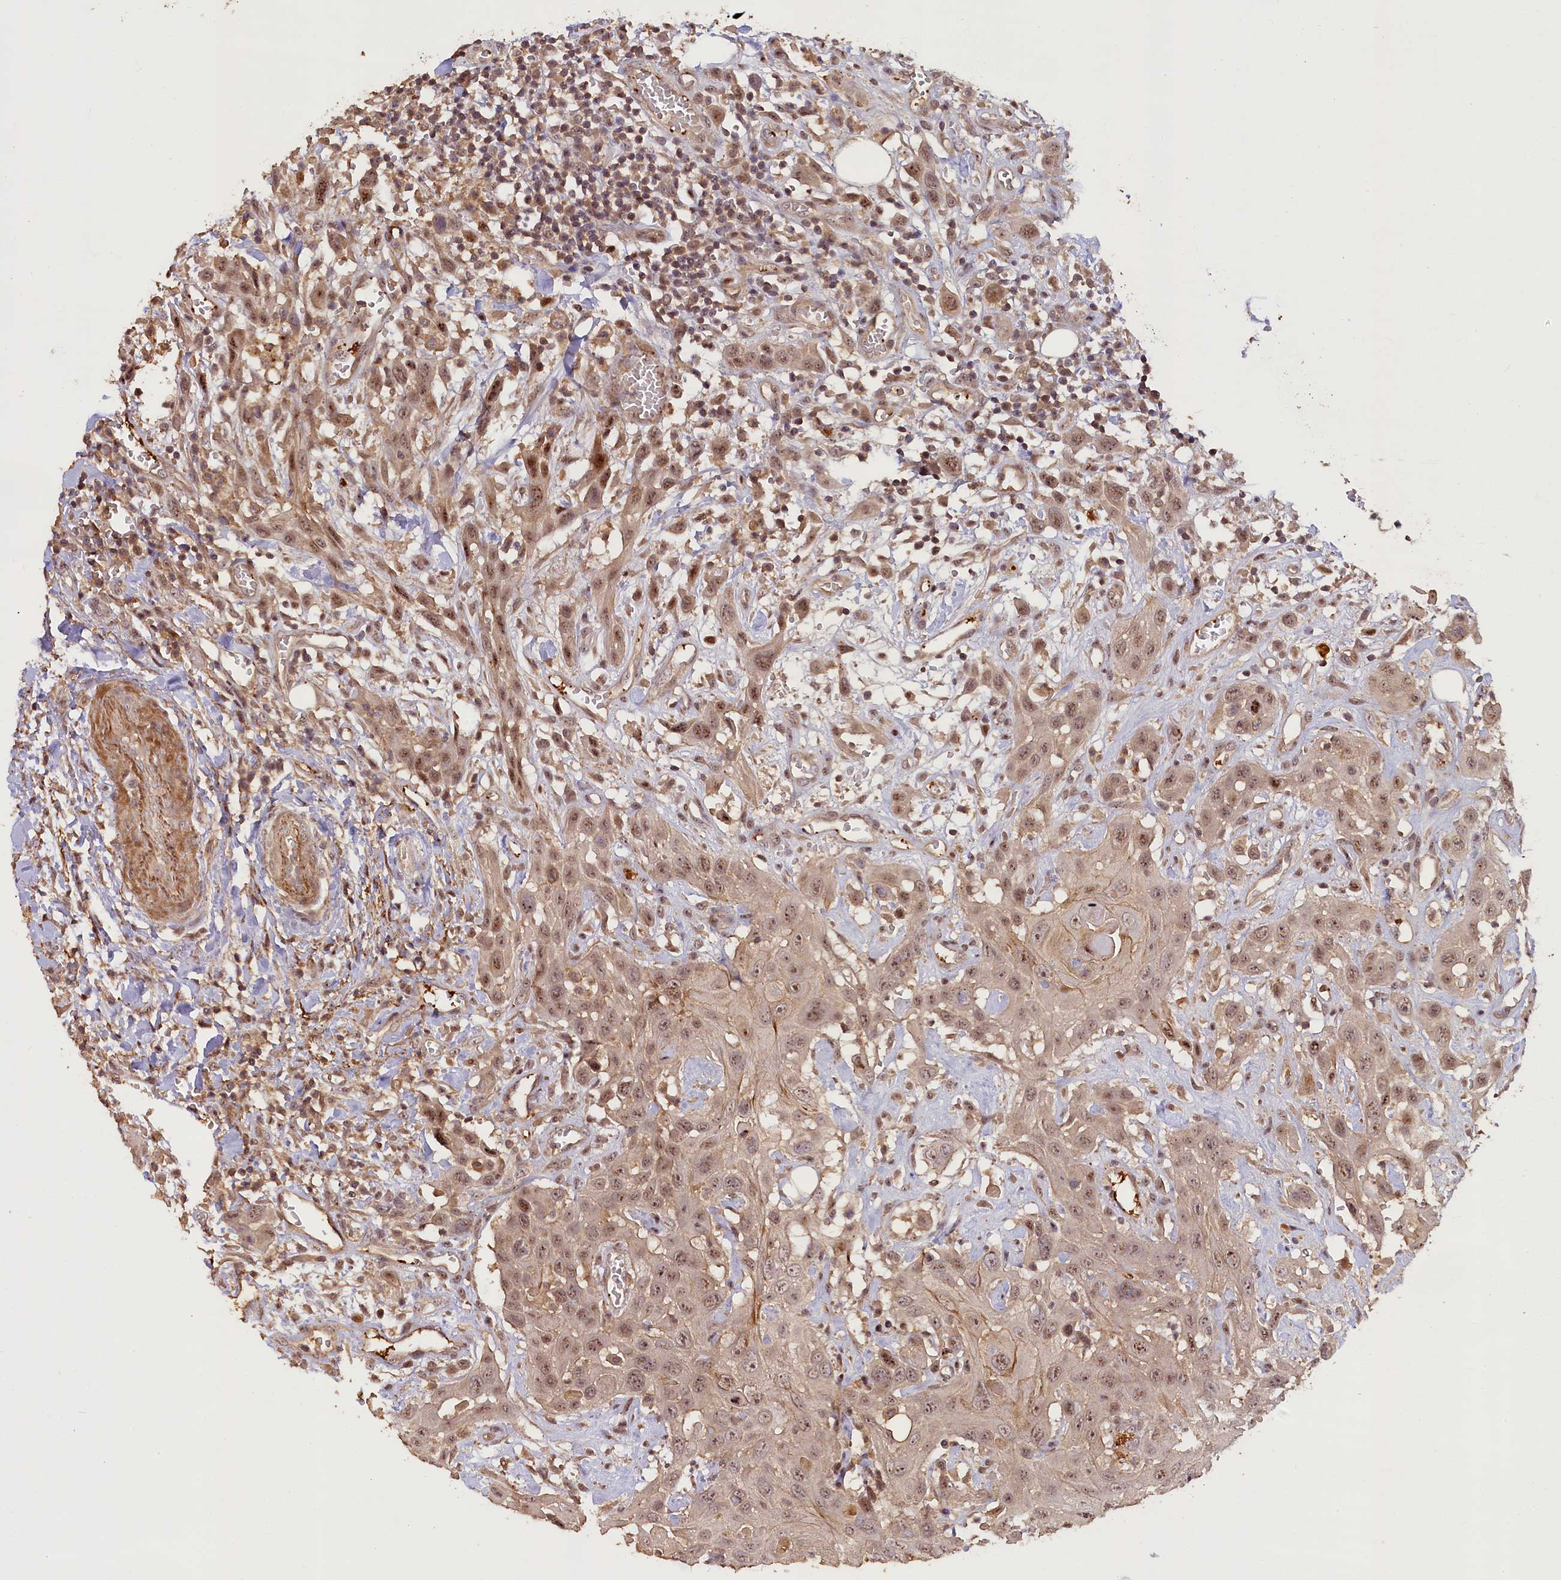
{"staining": {"intensity": "moderate", "quantity": ">75%", "location": "nuclear"}, "tissue": "head and neck cancer", "cell_type": "Tumor cells", "image_type": "cancer", "snomed": [{"axis": "morphology", "description": "Squamous cell carcinoma, NOS"}, {"axis": "topography", "description": "Head-Neck"}], "caption": "A medium amount of moderate nuclear expression is appreciated in about >75% of tumor cells in head and neck squamous cell carcinoma tissue. (Stains: DAB in brown, nuclei in blue, Microscopy: brightfield microscopy at high magnification).", "gene": "FUZ", "patient": {"sex": "male", "age": 81}}